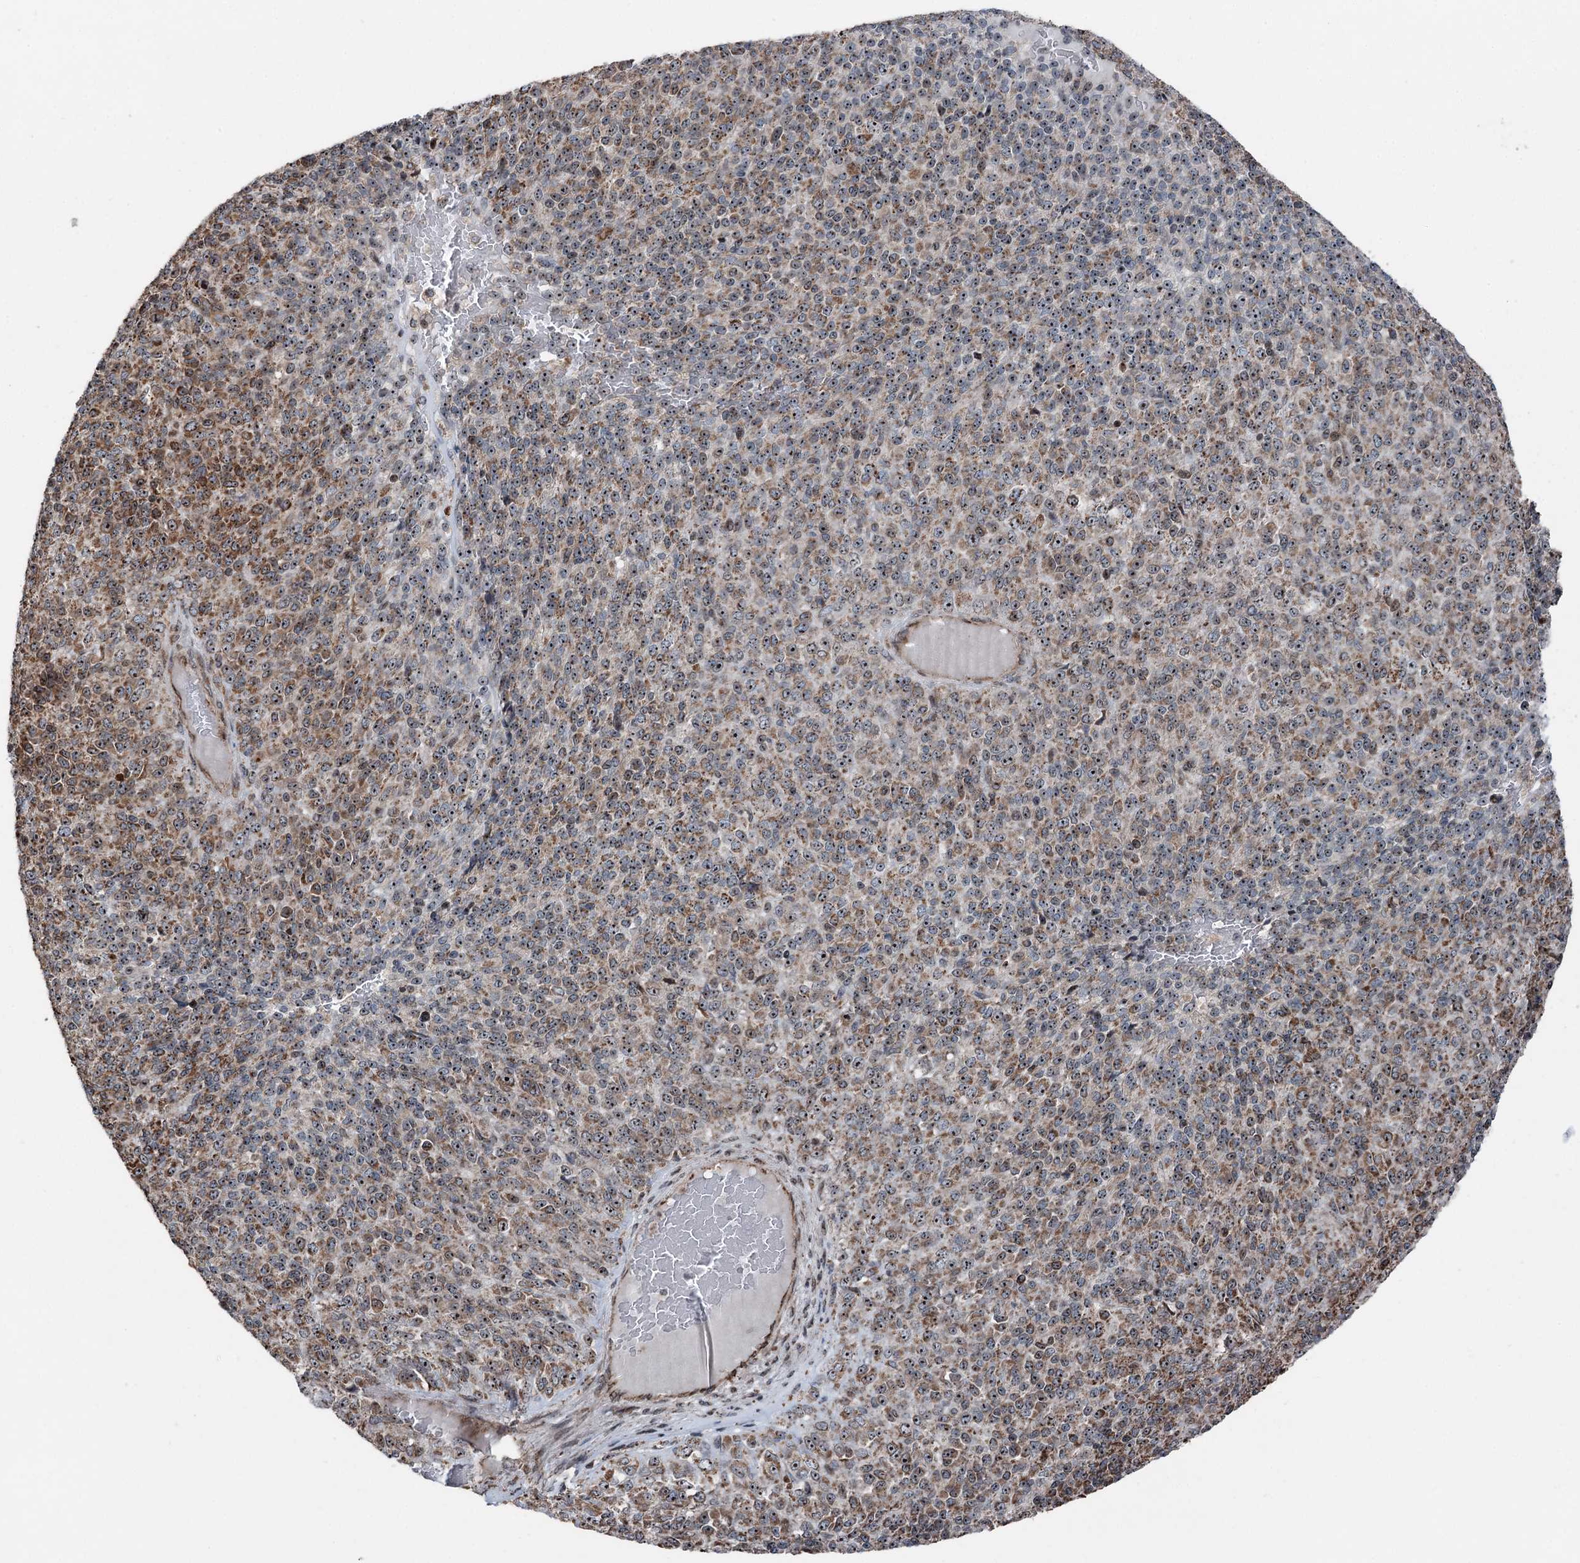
{"staining": {"intensity": "strong", "quantity": ">75%", "location": "cytoplasmic/membranous,nuclear"}, "tissue": "melanoma", "cell_type": "Tumor cells", "image_type": "cancer", "snomed": [{"axis": "morphology", "description": "Malignant melanoma, Metastatic site"}, {"axis": "topography", "description": "Brain"}], "caption": "Malignant melanoma (metastatic site) stained for a protein (brown) demonstrates strong cytoplasmic/membranous and nuclear positive expression in approximately >75% of tumor cells.", "gene": "STEEP1", "patient": {"sex": "female", "age": 56}}